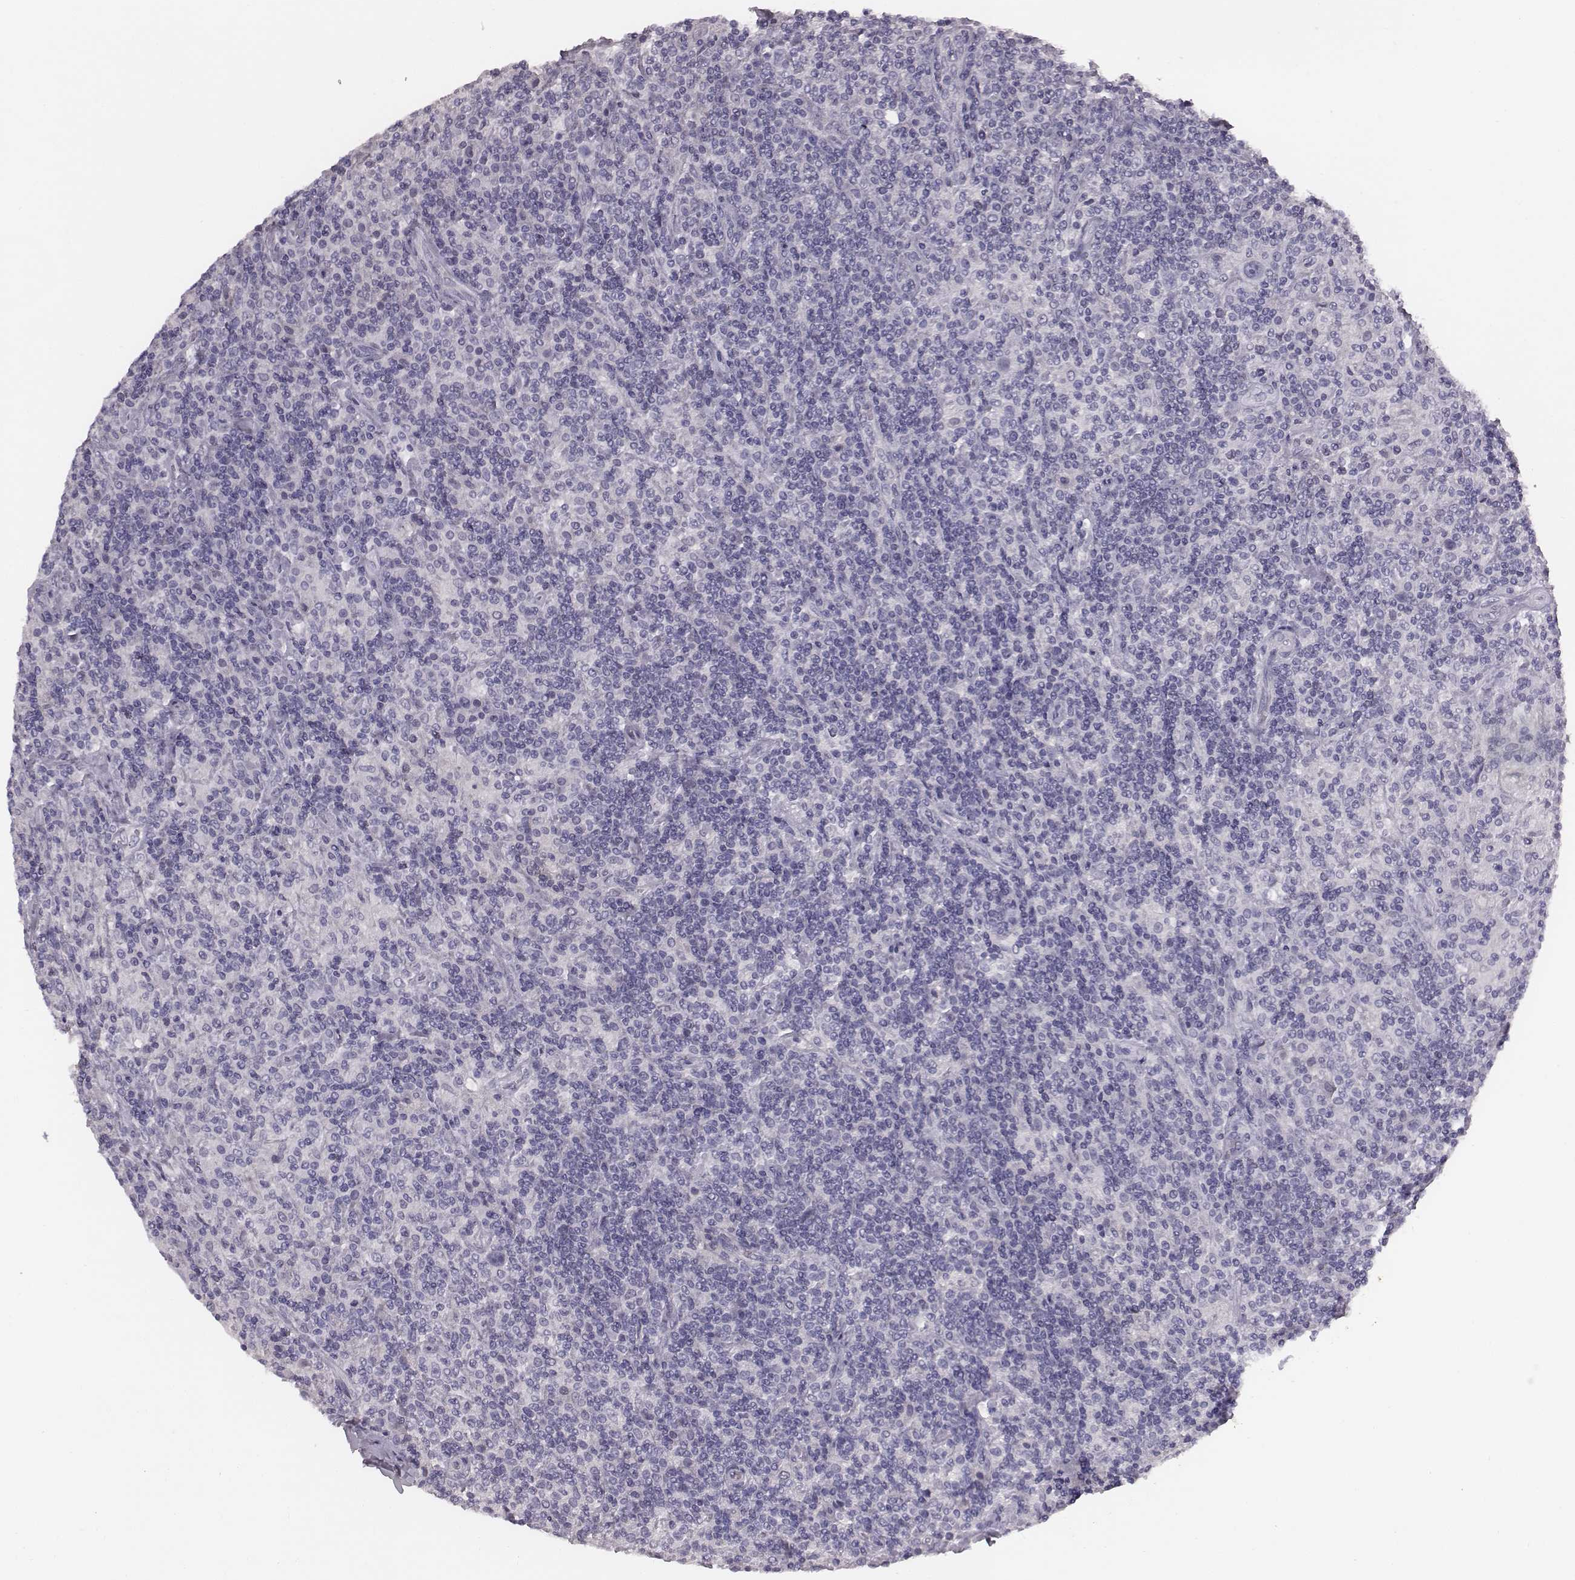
{"staining": {"intensity": "negative", "quantity": "none", "location": "none"}, "tissue": "lymphoma", "cell_type": "Tumor cells", "image_type": "cancer", "snomed": [{"axis": "morphology", "description": "Hodgkin's disease, NOS"}, {"axis": "topography", "description": "Lymph node"}], "caption": "There is no significant positivity in tumor cells of lymphoma.", "gene": "PDE8B", "patient": {"sex": "male", "age": 70}}